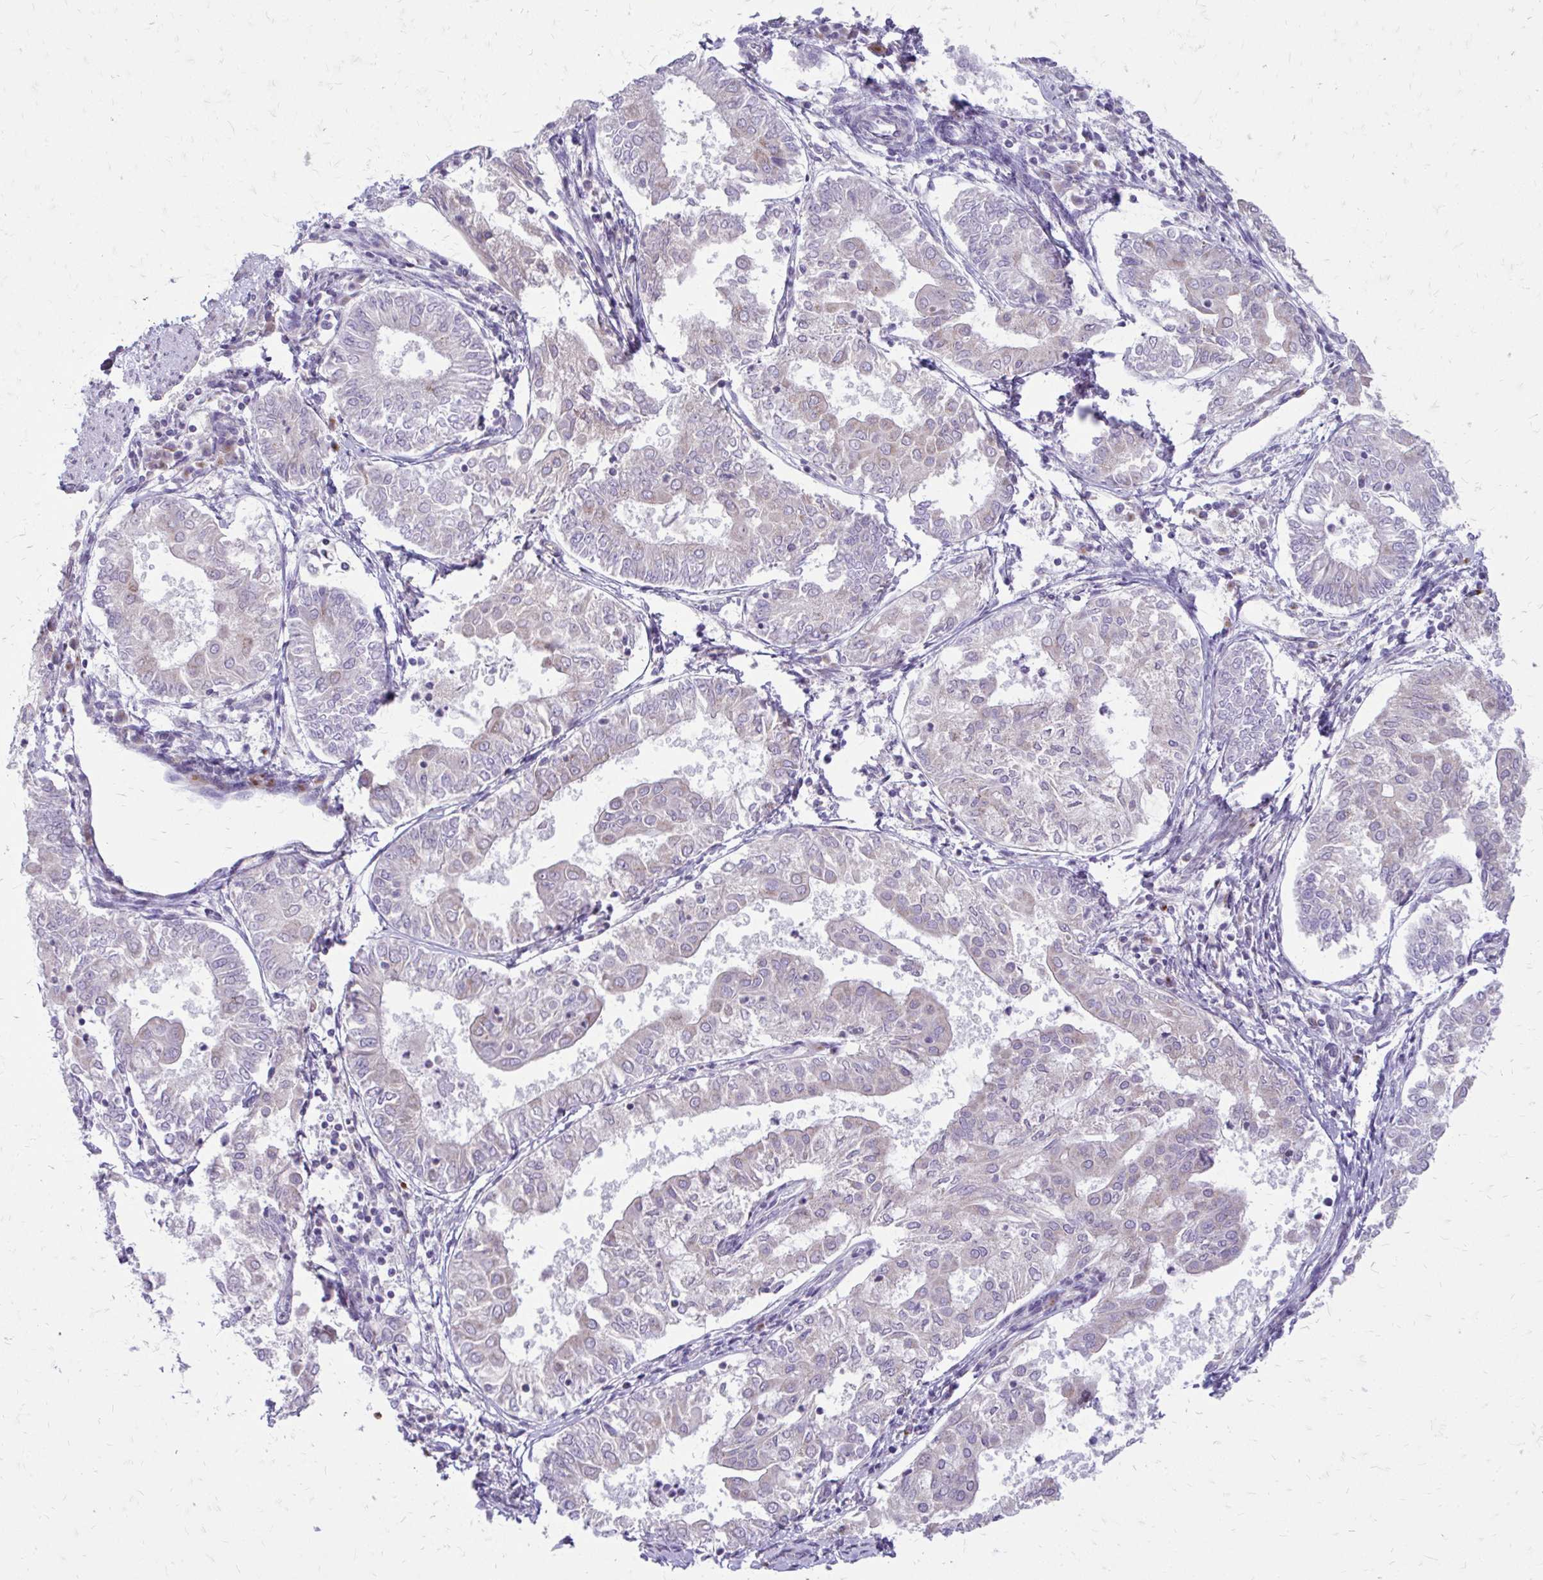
{"staining": {"intensity": "negative", "quantity": "none", "location": "none"}, "tissue": "endometrial cancer", "cell_type": "Tumor cells", "image_type": "cancer", "snomed": [{"axis": "morphology", "description": "Adenocarcinoma, NOS"}, {"axis": "topography", "description": "Endometrium"}], "caption": "Immunohistochemical staining of endometrial cancer displays no significant positivity in tumor cells.", "gene": "FUNDC2", "patient": {"sex": "female", "age": 68}}